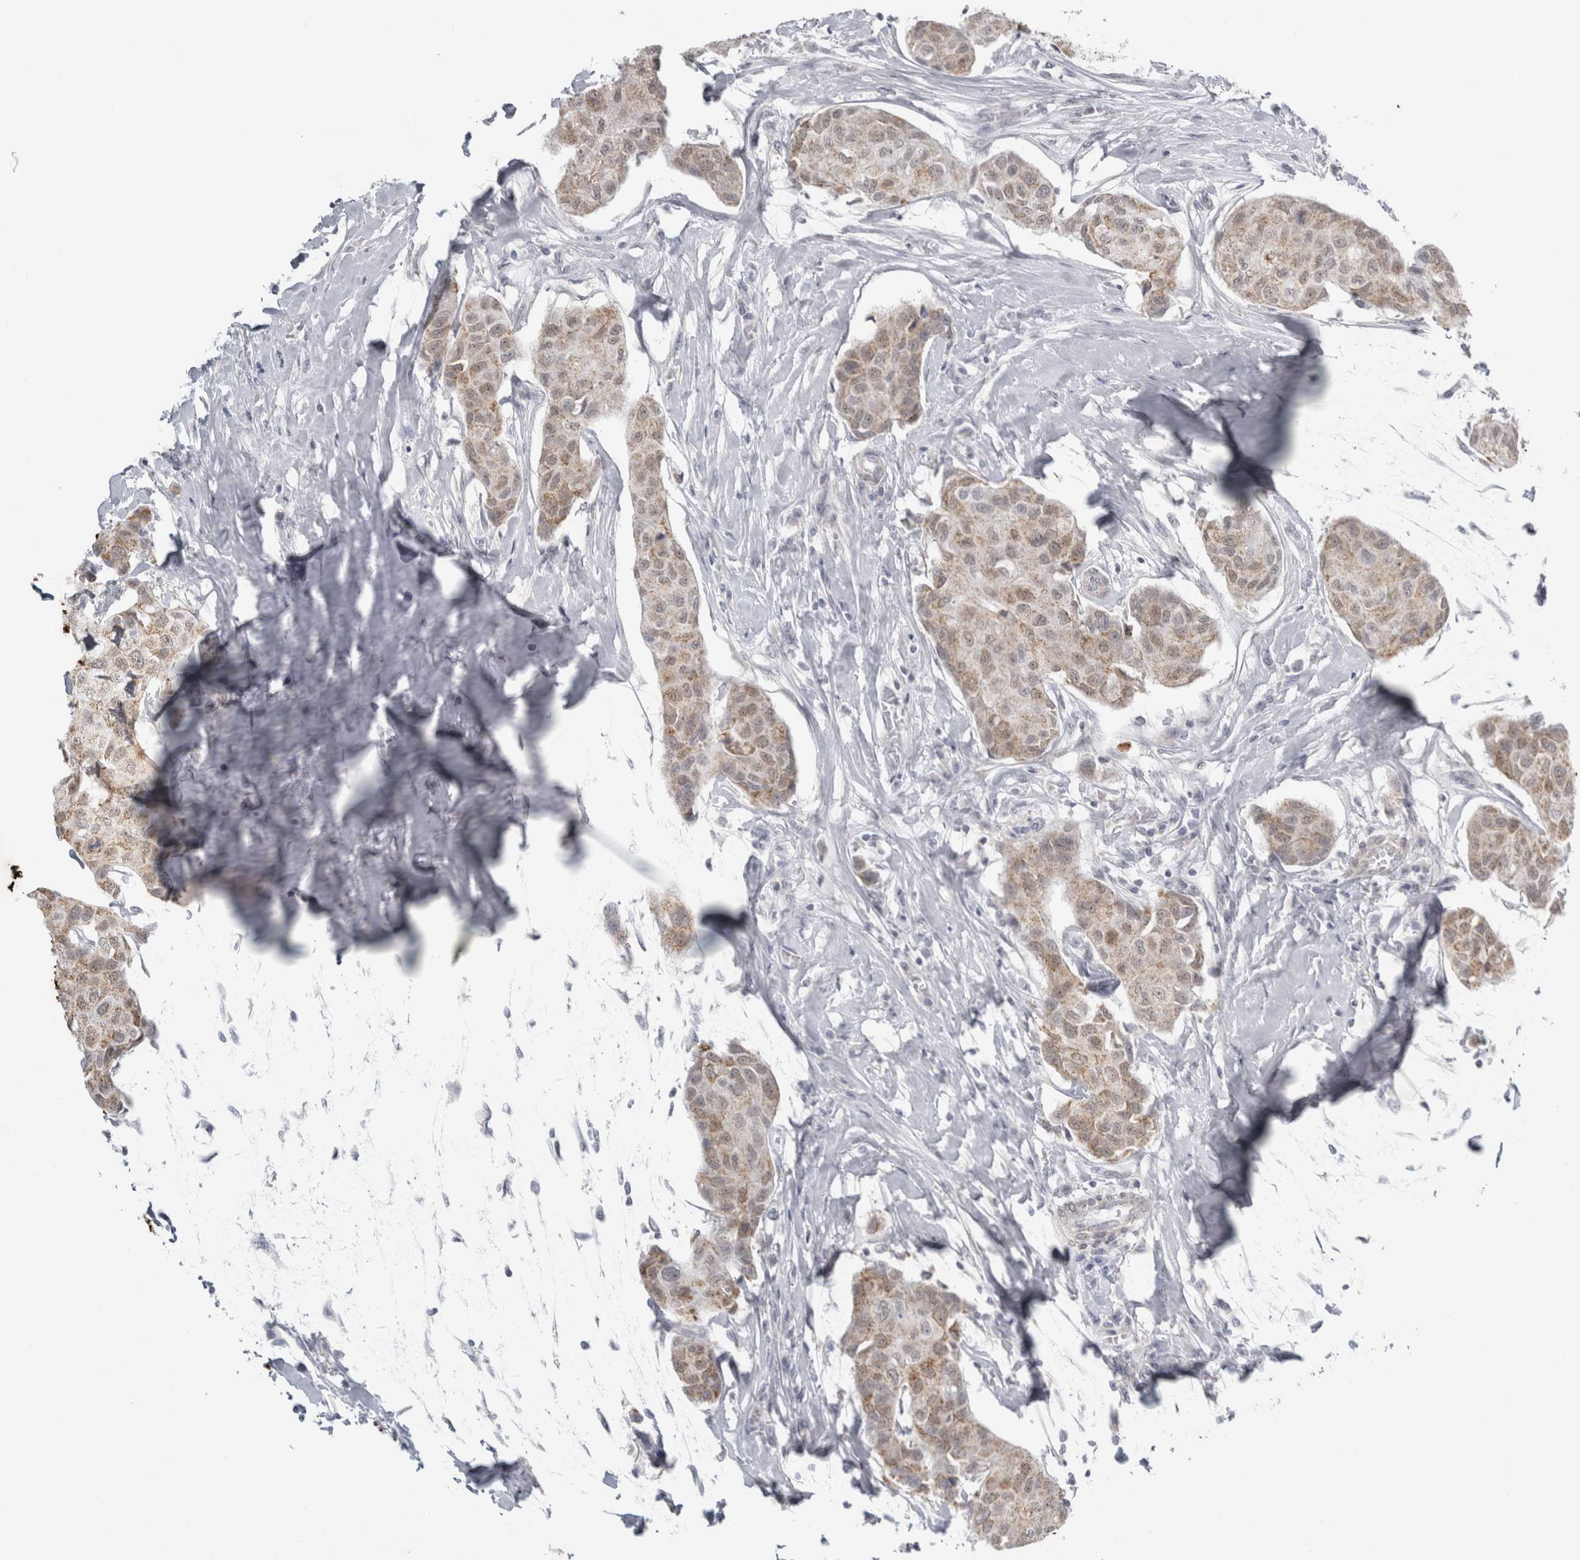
{"staining": {"intensity": "weak", "quantity": ">75%", "location": "cytoplasmic/membranous"}, "tissue": "breast cancer", "cell_type": "Tumor cells", "image_type": "cancer", "snomed": [{"axis": "morphology", "description": "Duct carcinoma"}, {"axis": "topography", "description": "Breast"}], "caption": "Brown immunohistochemical staining in human breast intraductal carcinoma displays weak cytoplasmic/membranous positivity in about >75% of tumor cells. Using DAB (brown) and hematoxylin (blue) stains, captured at high magnification using brightfield microscopy.", "gene": "PLIN1", "patient": {"sex": "female", "age": 80}}